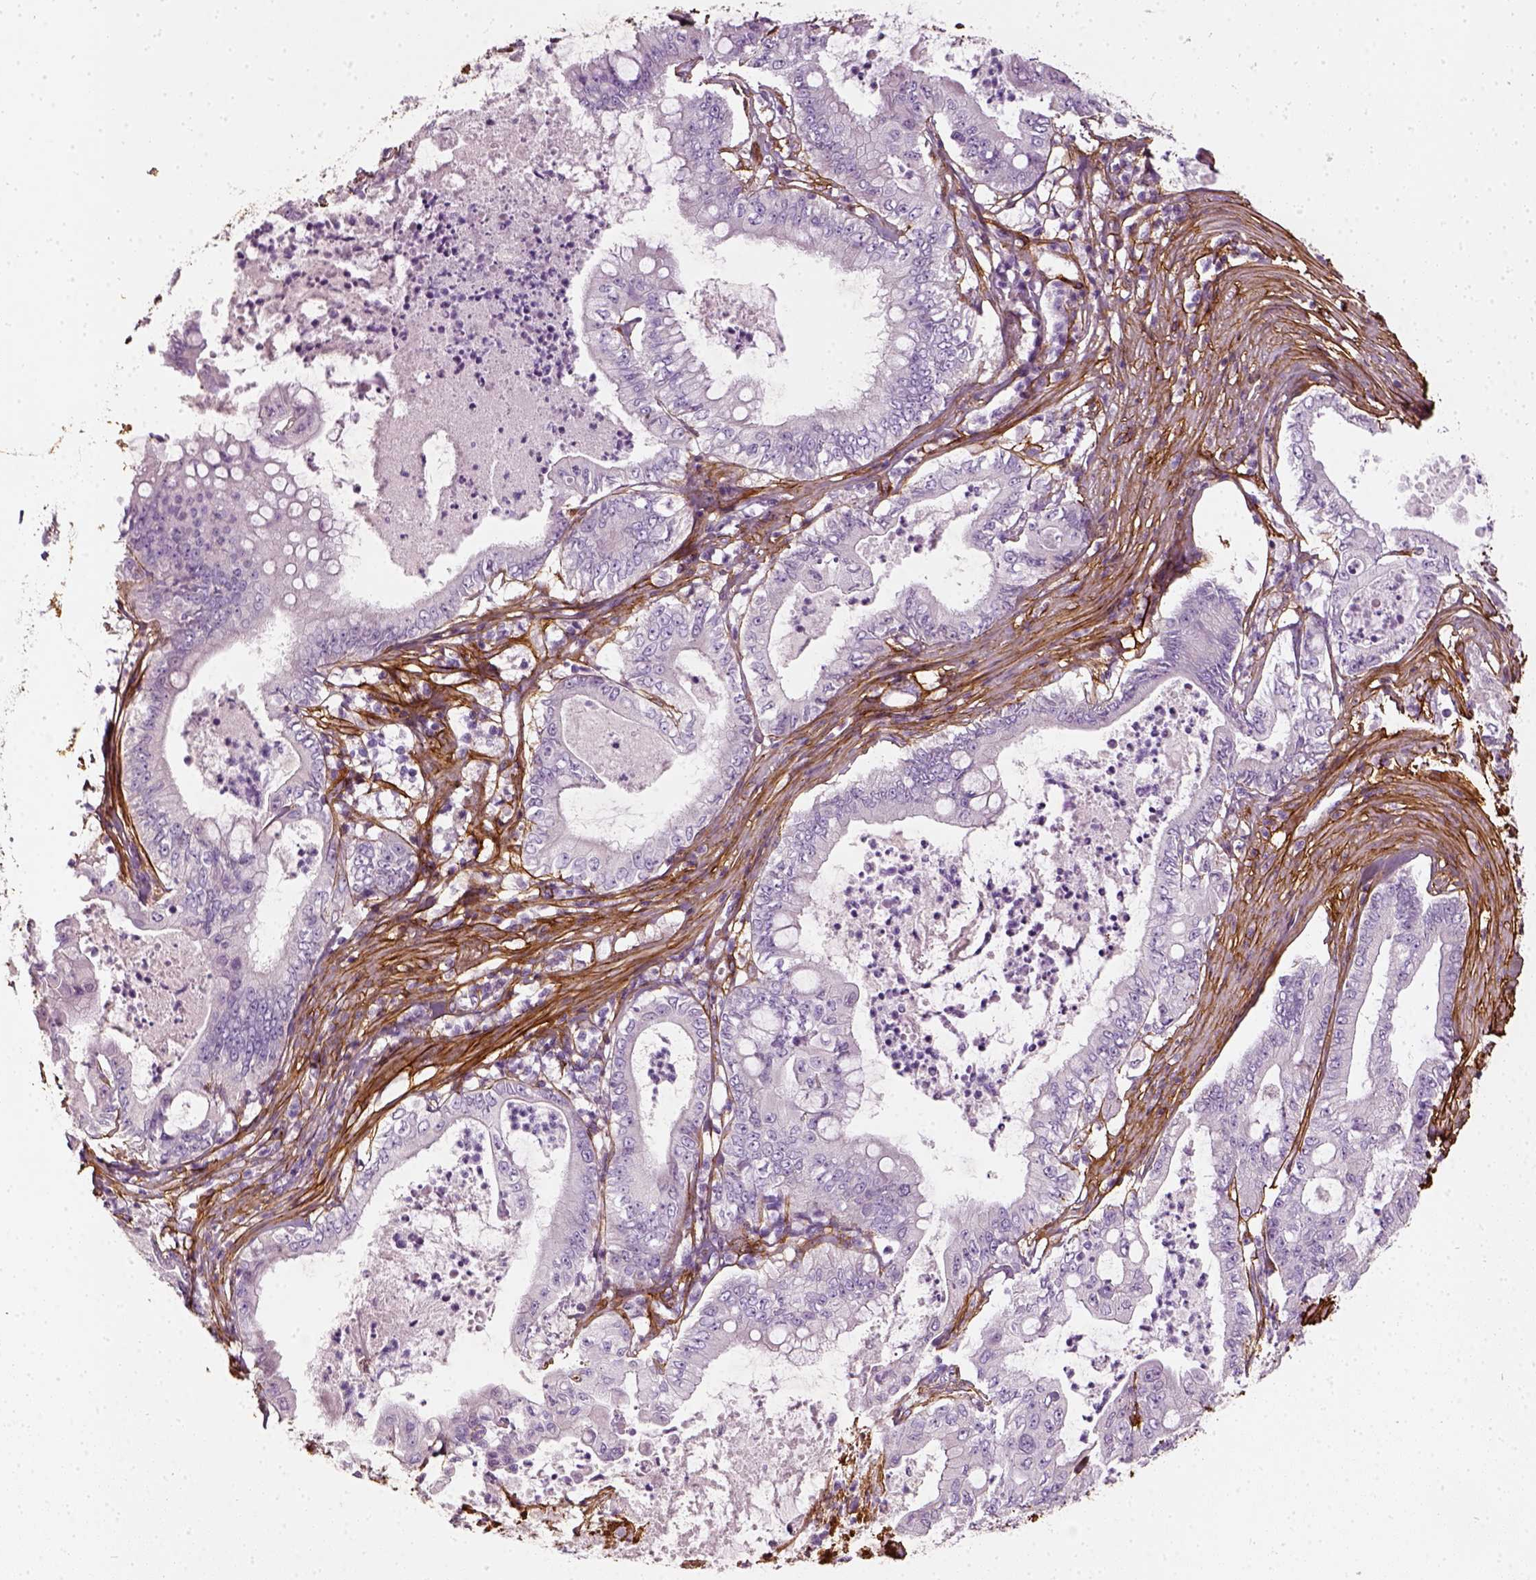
{"staining": {"intensity": "negative", "quantity": "none", "location": "none"}, "tissue": "pancreatic cancer", "cell_type": "Tumor cells", "image_type": "cancer", "snomed": [{"axis": "morphology", "description": "Adenocarcinoma, NOS"}, {"axis": "topography", "description": "Pancreas"}], "caption": "The immunohistochemistry histopathology image has no significant positivity in tumor cells of adenocarcinoma (pancreatic) tissue.", "gene": "COL6A2", "patient": {"sex": "male", "age": 71}}